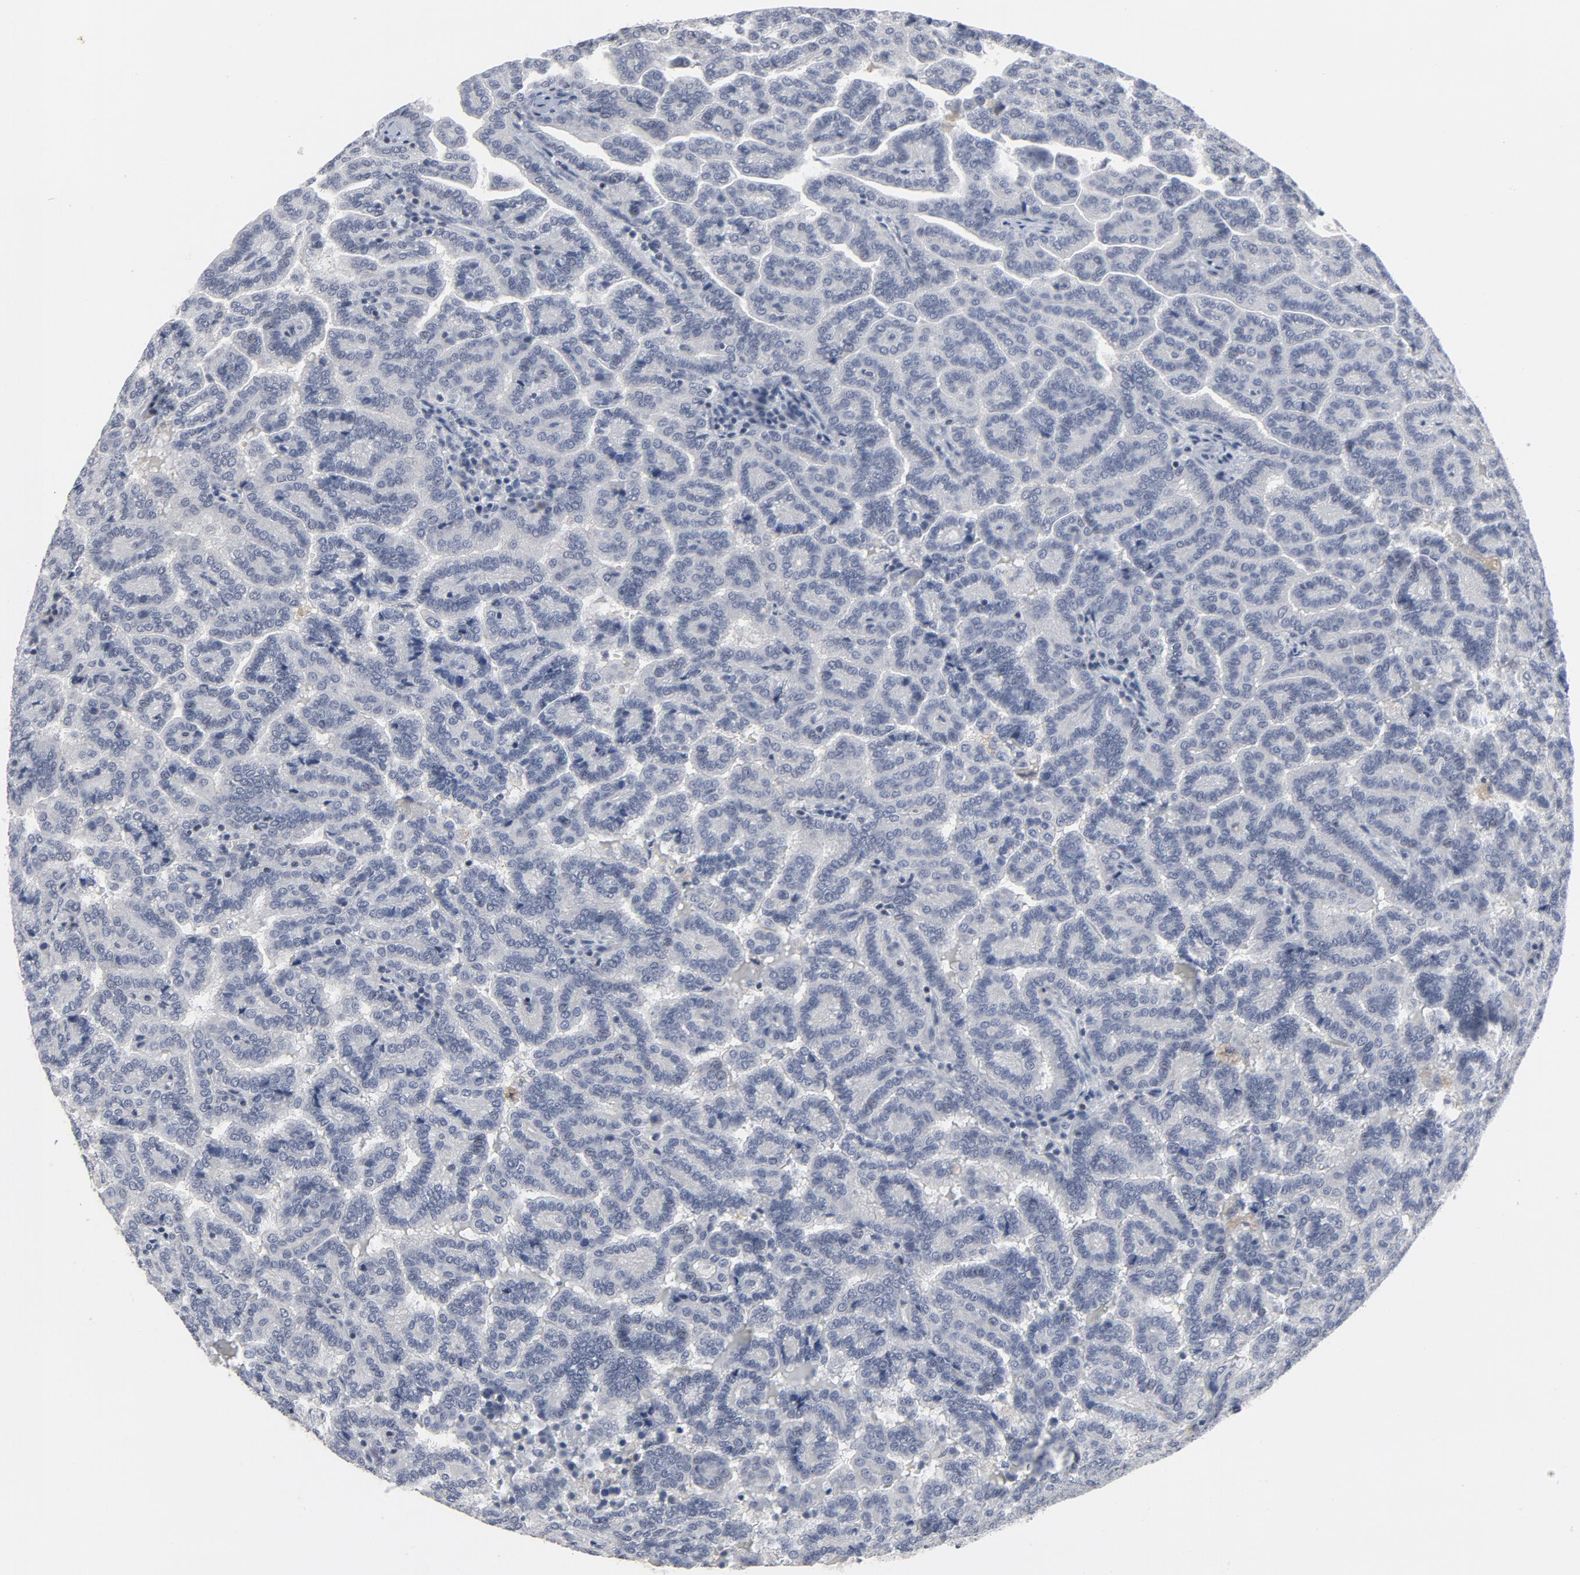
{"staining": {"intensity": "negative", "quantity": "none", "location": "none"}, "tissue": "renal cancer", "cell_type": "Tumor cells", "image_type": "cancer", "snomed": [{"axis": "morphology", "description": "Adenocarcinoma, NOS"}, {"axis": "topography", "description": "Kidney"}], "caption": "Adenocarcinoma (renal) was stained to show a protein in brown. There is no significant expression in tumor cells. (Brightfield microscopy of DAB (3,3'-diaminobenzidine) immunohistochemistry (IHC) at high magnification).", "gene": "GABPA", "patient": {"sex": "male", "age": 61}}